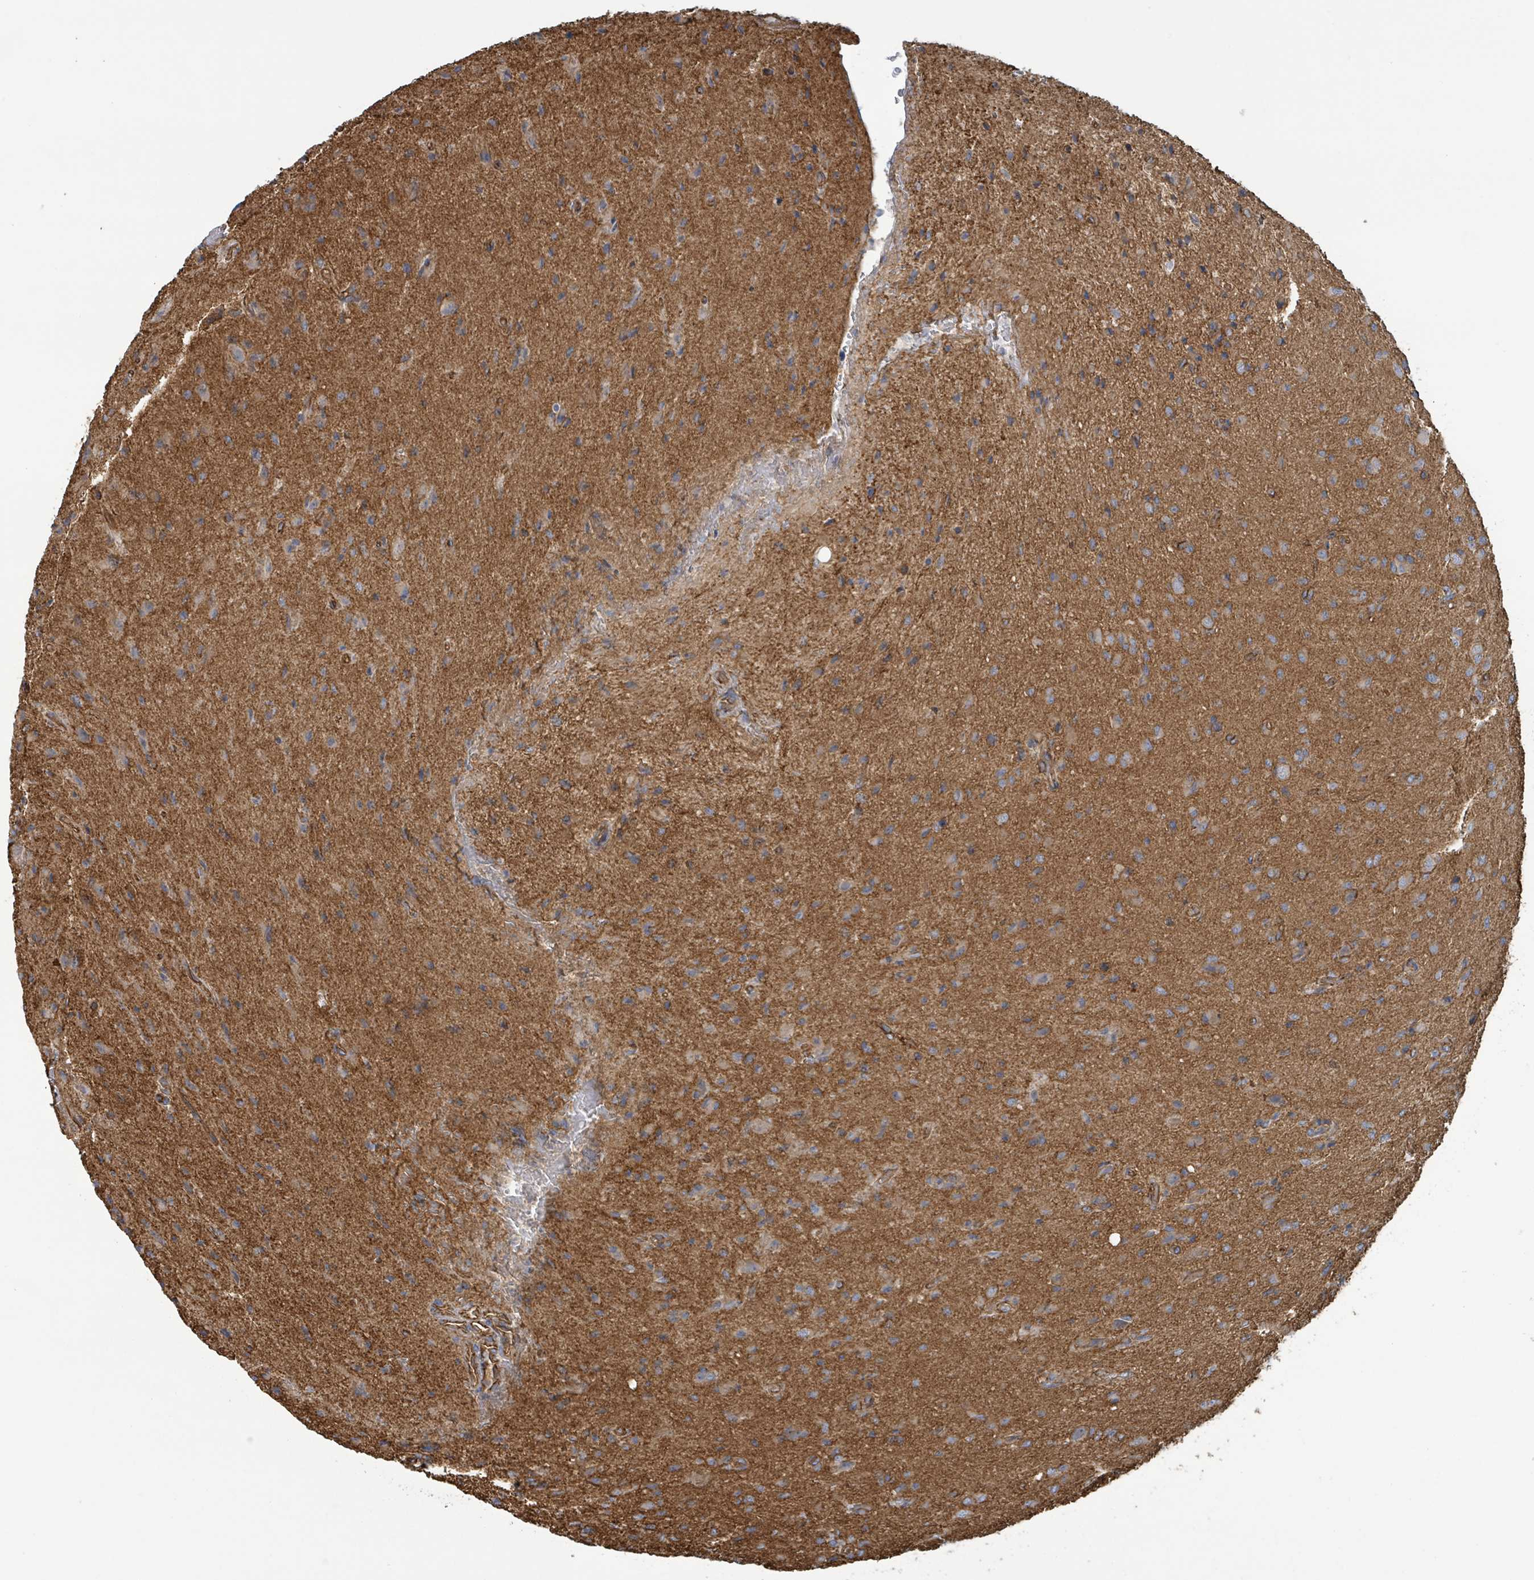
{"staining": {"intensity": "moderate", "quantity": ">75%", "location": "cytoplasmic/membranous"}, "tissue": "glioma", "cell_type": "Tumor cells", "image_type": "cancer", "snomed": [{"axis": "morphology", "description": "Glioma, malignant, High grade"}, {"axis": "topography", "description": "Brain"}], "caption": "Immunohistochemical staining of human glioma demonstrates medium levels of moderate cytoplasmic/membranous staining in about >75% of tumor cells.", "gene": "LDOC1", "patient": {"sex": "male", "age": 36}}